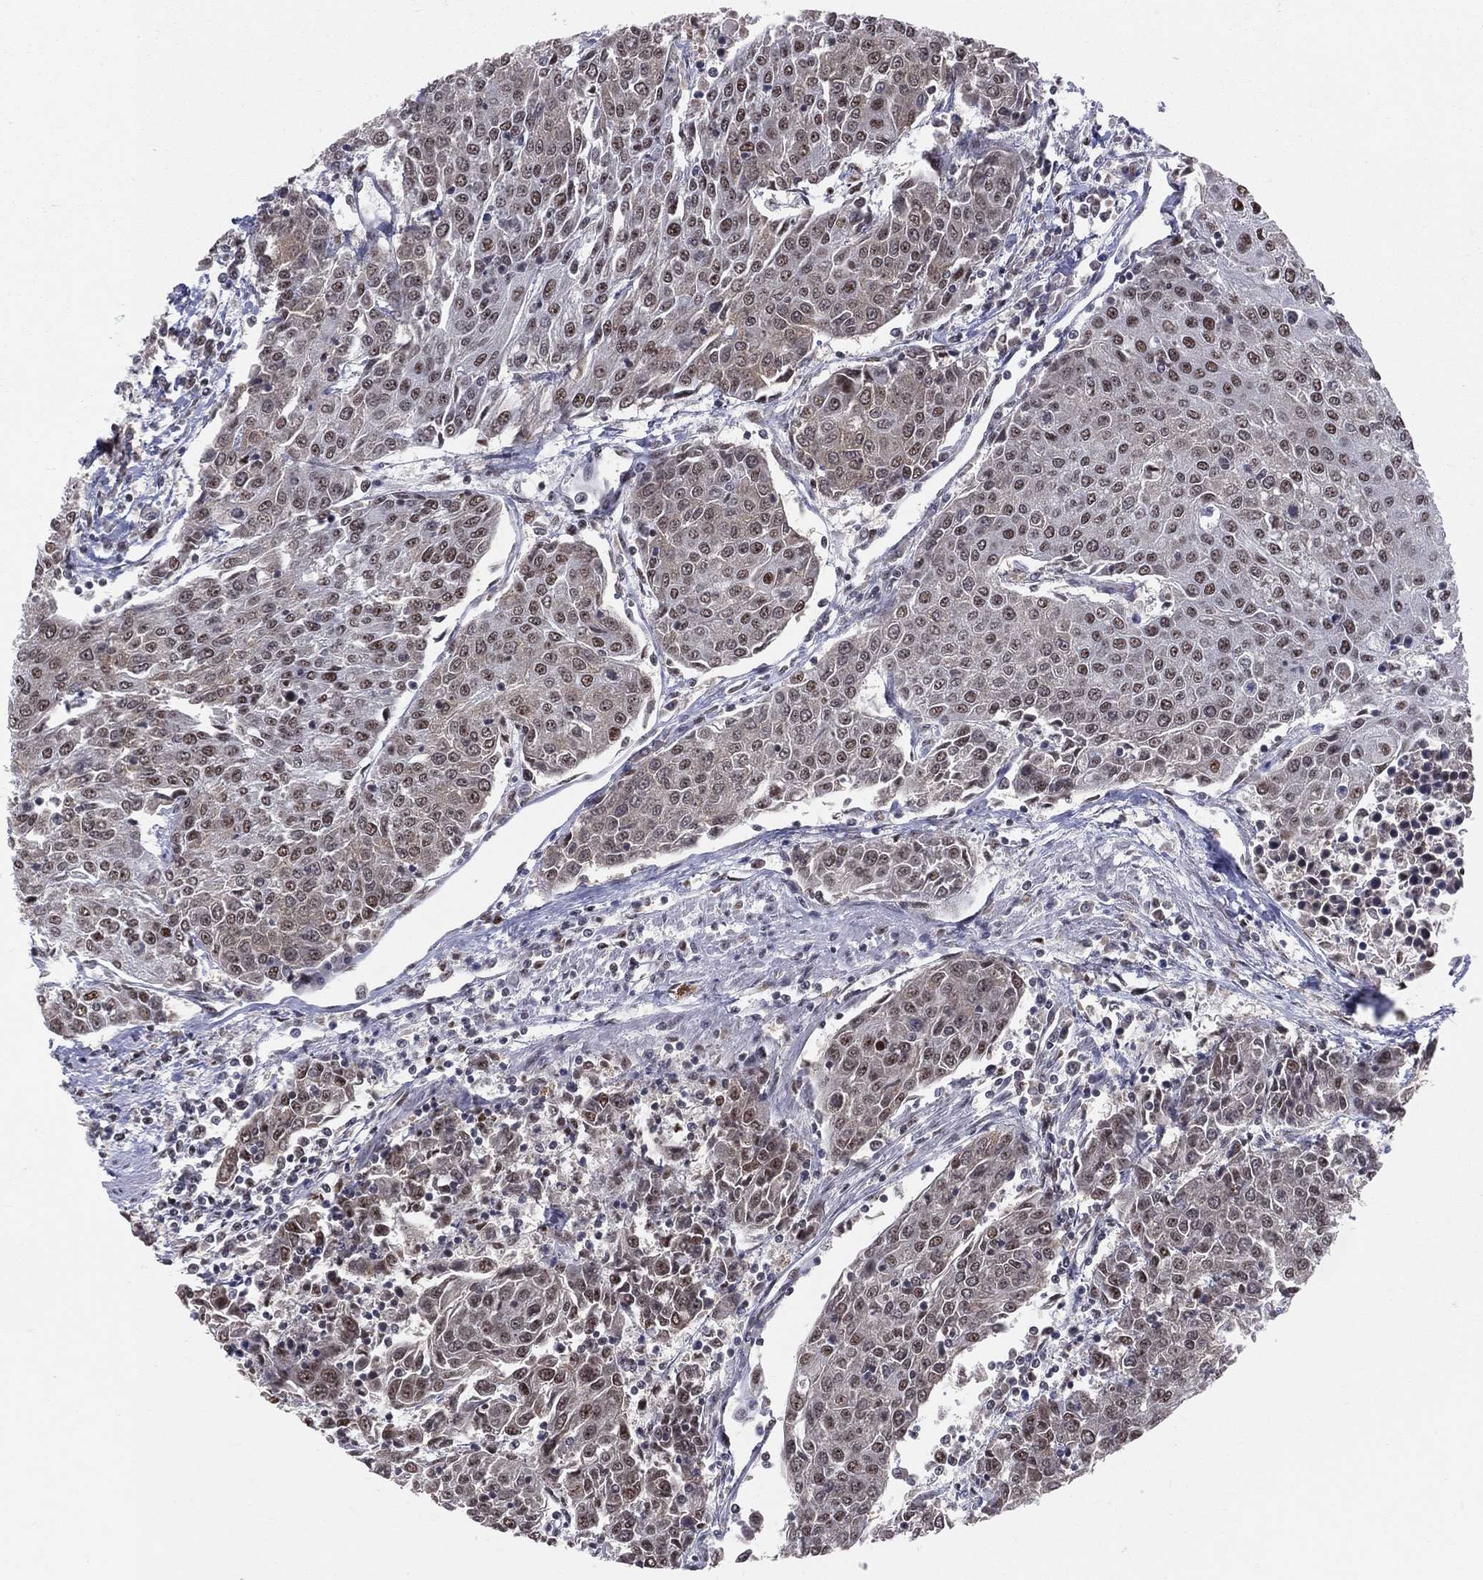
{"staining": {"intensity": "moderate", "quantity": "<25%", "location": "nuclear"}, "tissue": "urothelial cancer", "cell_type": "Tumor cells", "image_type": "cancer", "snomed": [{"axis": "morphology", "description": "Urothelial carcinoma, High grade"}, {"axis": "topography", "description": "Urinary bladder"}], "caption": "Urothelial carcinoma (high-grade) tissue demonstrates moderate nuclear staining in about <25% of tumor cells", "gene": "CDK7", "patient": {"sex": "female", "age": 85}}